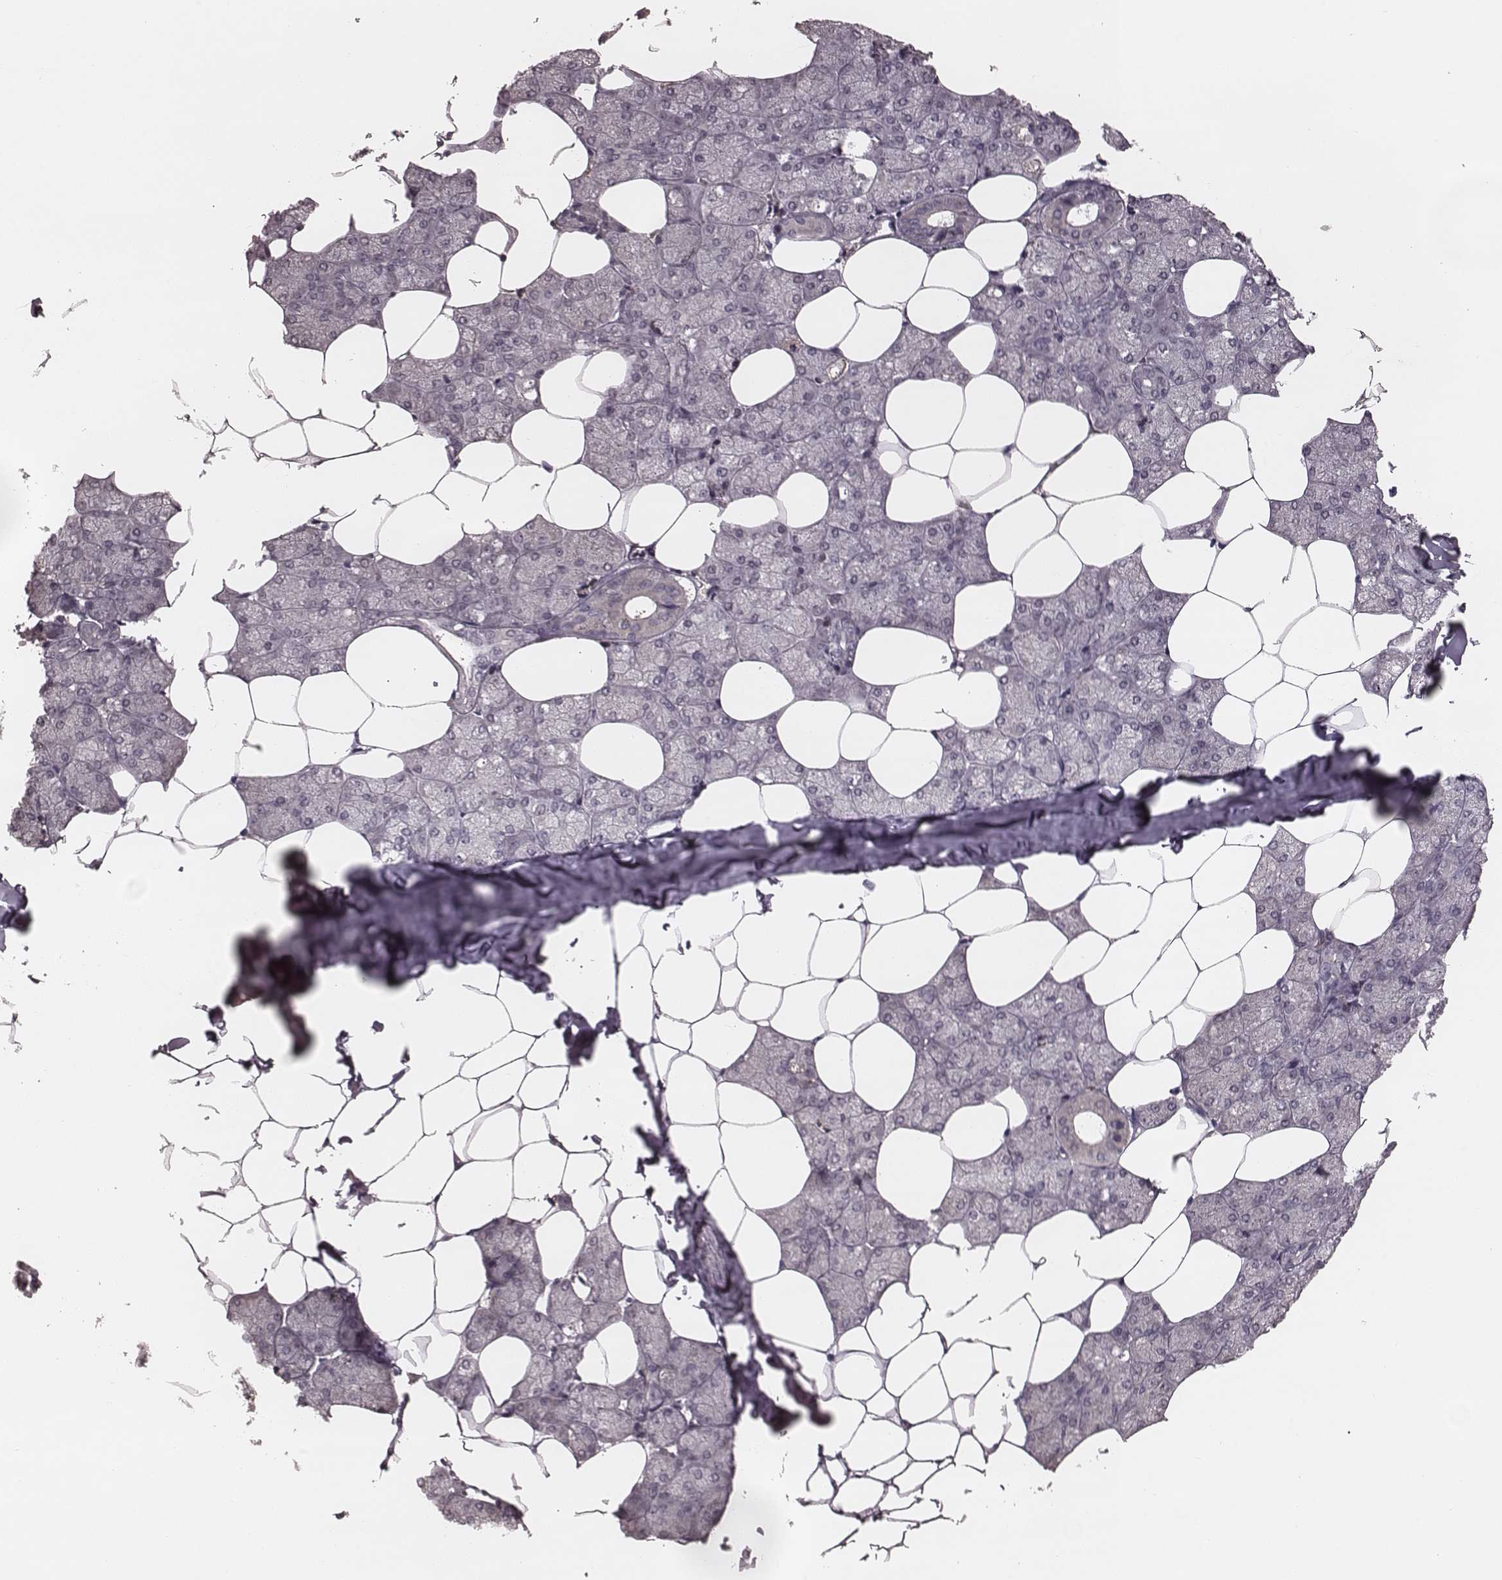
{"staining": {"intensity": "negative", "quantity": "none", "location": "none"}, "tissue": "salivary gland", "cell_type": "Glandular cells", "image_type": "normal", "snomed": [{"axis": "morphology", "description": "Normal tissue, NOS"}, {"axis": "topography", "description": "Salivary gland"}], "caption": "DAB (3,3'-diaminobenzidine) immunohistochemical staining of benign salivary gland demonstrates no significant positivity in glandular cells.", "gene": "IL5", "patient": {"sex": "female", "age": 43}}